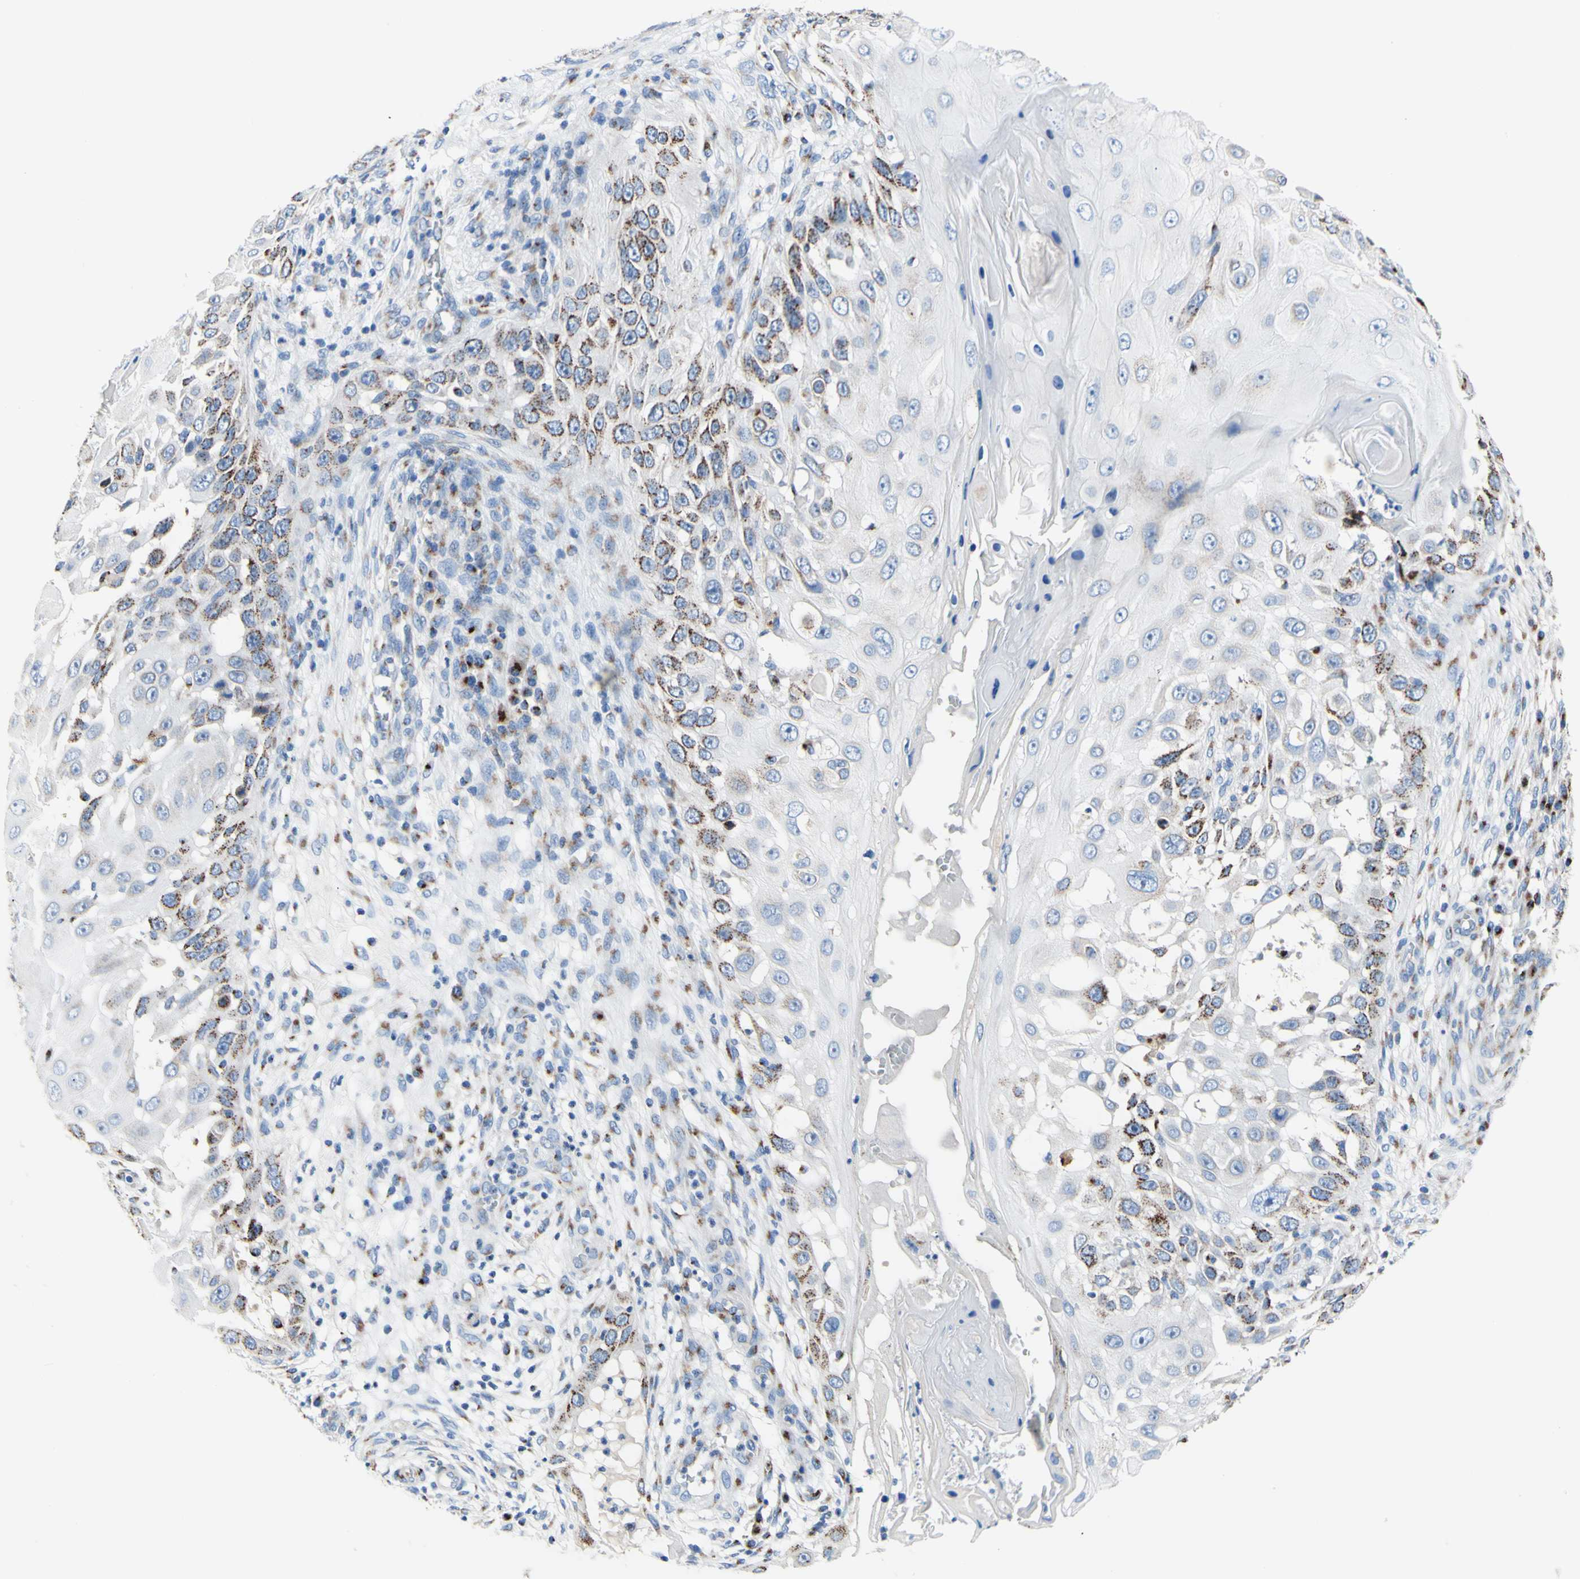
{"staining": {"intensity": "moderate", "quantity": "25%-75%", "location": "cytoplasmic/membranous"}, "tissue": "skin cancer", "cell_type": "Tumor cells", "image_type": "cancer", "snomed": [{"axis": "morphology", "description": "Squamous cell carcinoma, NOS"}, {"axis": "topography", "description": "Skin"}], "caption": "This image demonstrates immunohistochemistry (IHC) staining of human skin cancer, with medium moderate cytoplasmic/membranous expression in about 25%-75% of tumor cells.", "gene": "GALNT2", "patient": {"sex": "female", "age": 44}}